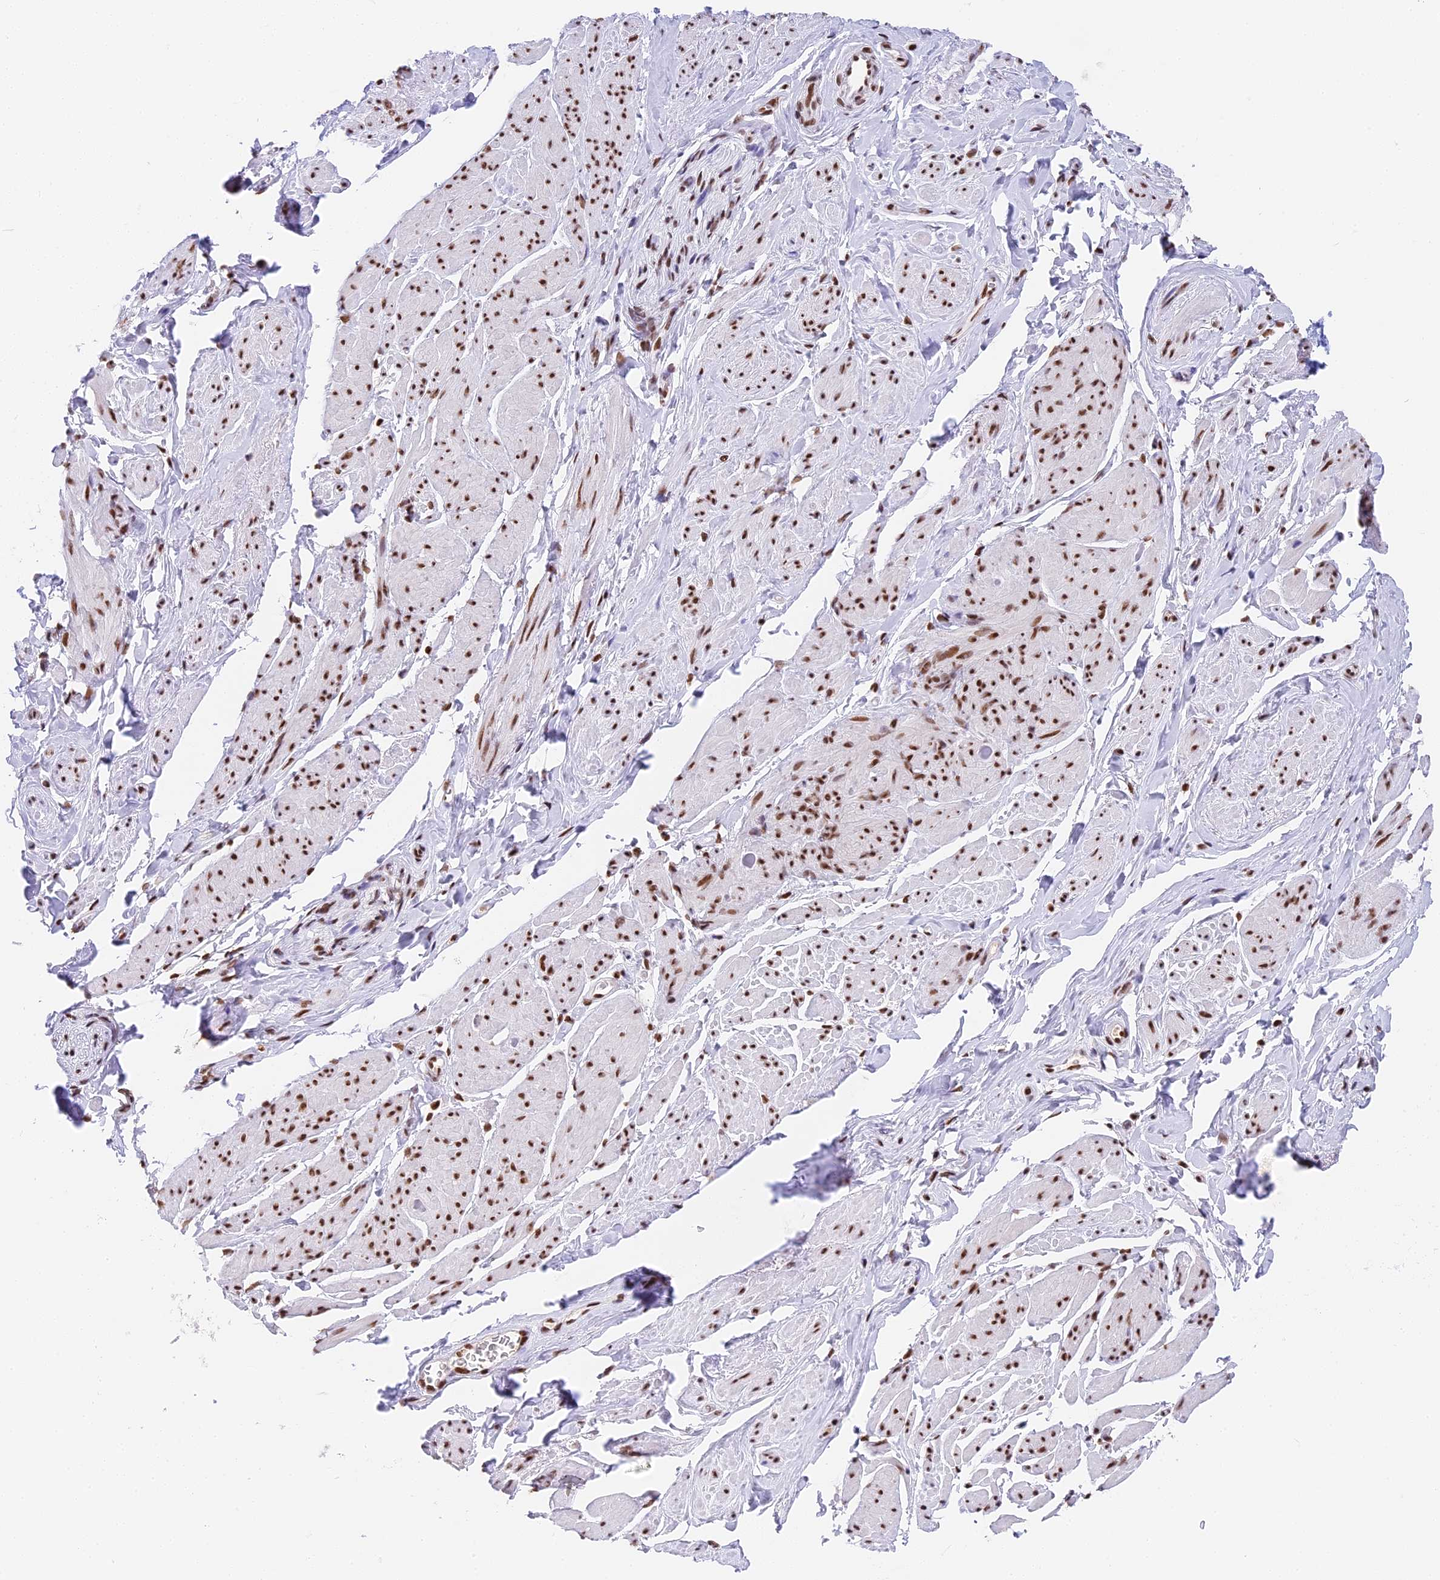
{"staining": {"intensity": "strong", "quantity": ">75%", "location": "nuclear"}, "tissue": "smooth muscle", "cell_type": "Smooth muscle cells", "image_type": "normal", "snomed": [{"axis": "morphology", "description": "Normal tissue, NOS"}, {"axis": "topography", "description": "Smooth muscle"}, {"axis": "topography", "description": "Peripheral nerve tissue"}], "caption": "The micrograph exhibits immunohistochemical staining of normal smooth muscle. There is strong nuclear staining is seen in approximately >75% of smooth muscle cells.", "gene": "SBNO1", "patient": {"sex": "male", "age": 69}}